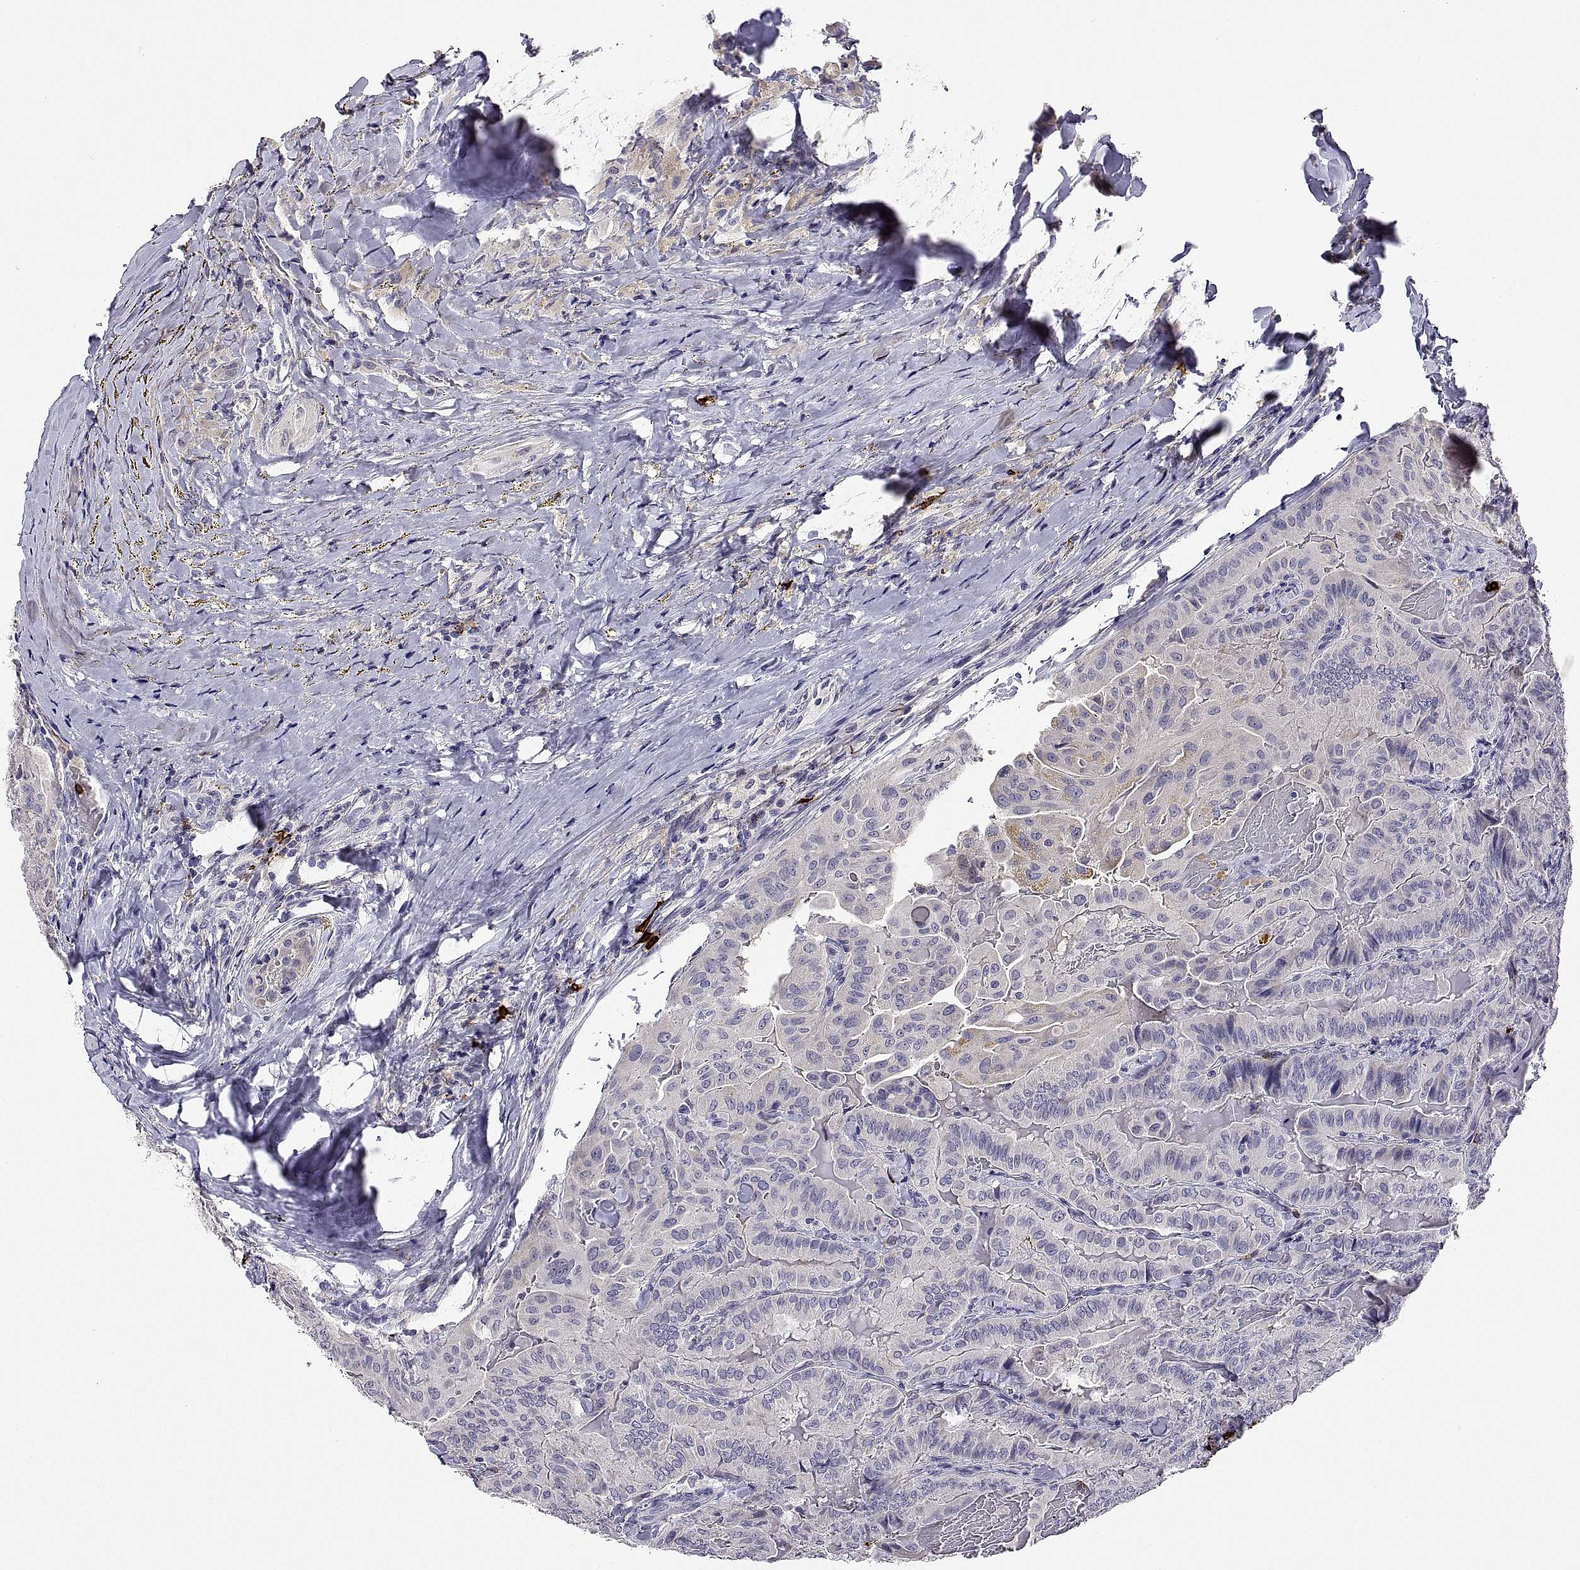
{"staining": {"intensity": "negative", "quantity": "none", "location": "none"}, "tissue": "thyroid cancer", "cell_type": "Tumor cells", "image_type": "cancer", "snomed": [{"axis": "morphology", "description": "Papillary adenocarcinoma, NOS"}, {"axis": "topography", "description": "Thyroid gland"}], "caption": "An image of human thyroid cancer is negative for staining in tumor cells. The staining was performed using DAB to visualize the protein expression in brown, while the nuclei were stained in blue with hematoxylin (Magnification: 20x).", "gene": "MS4A1", "patient": {"sex": "female", "age": 68}}